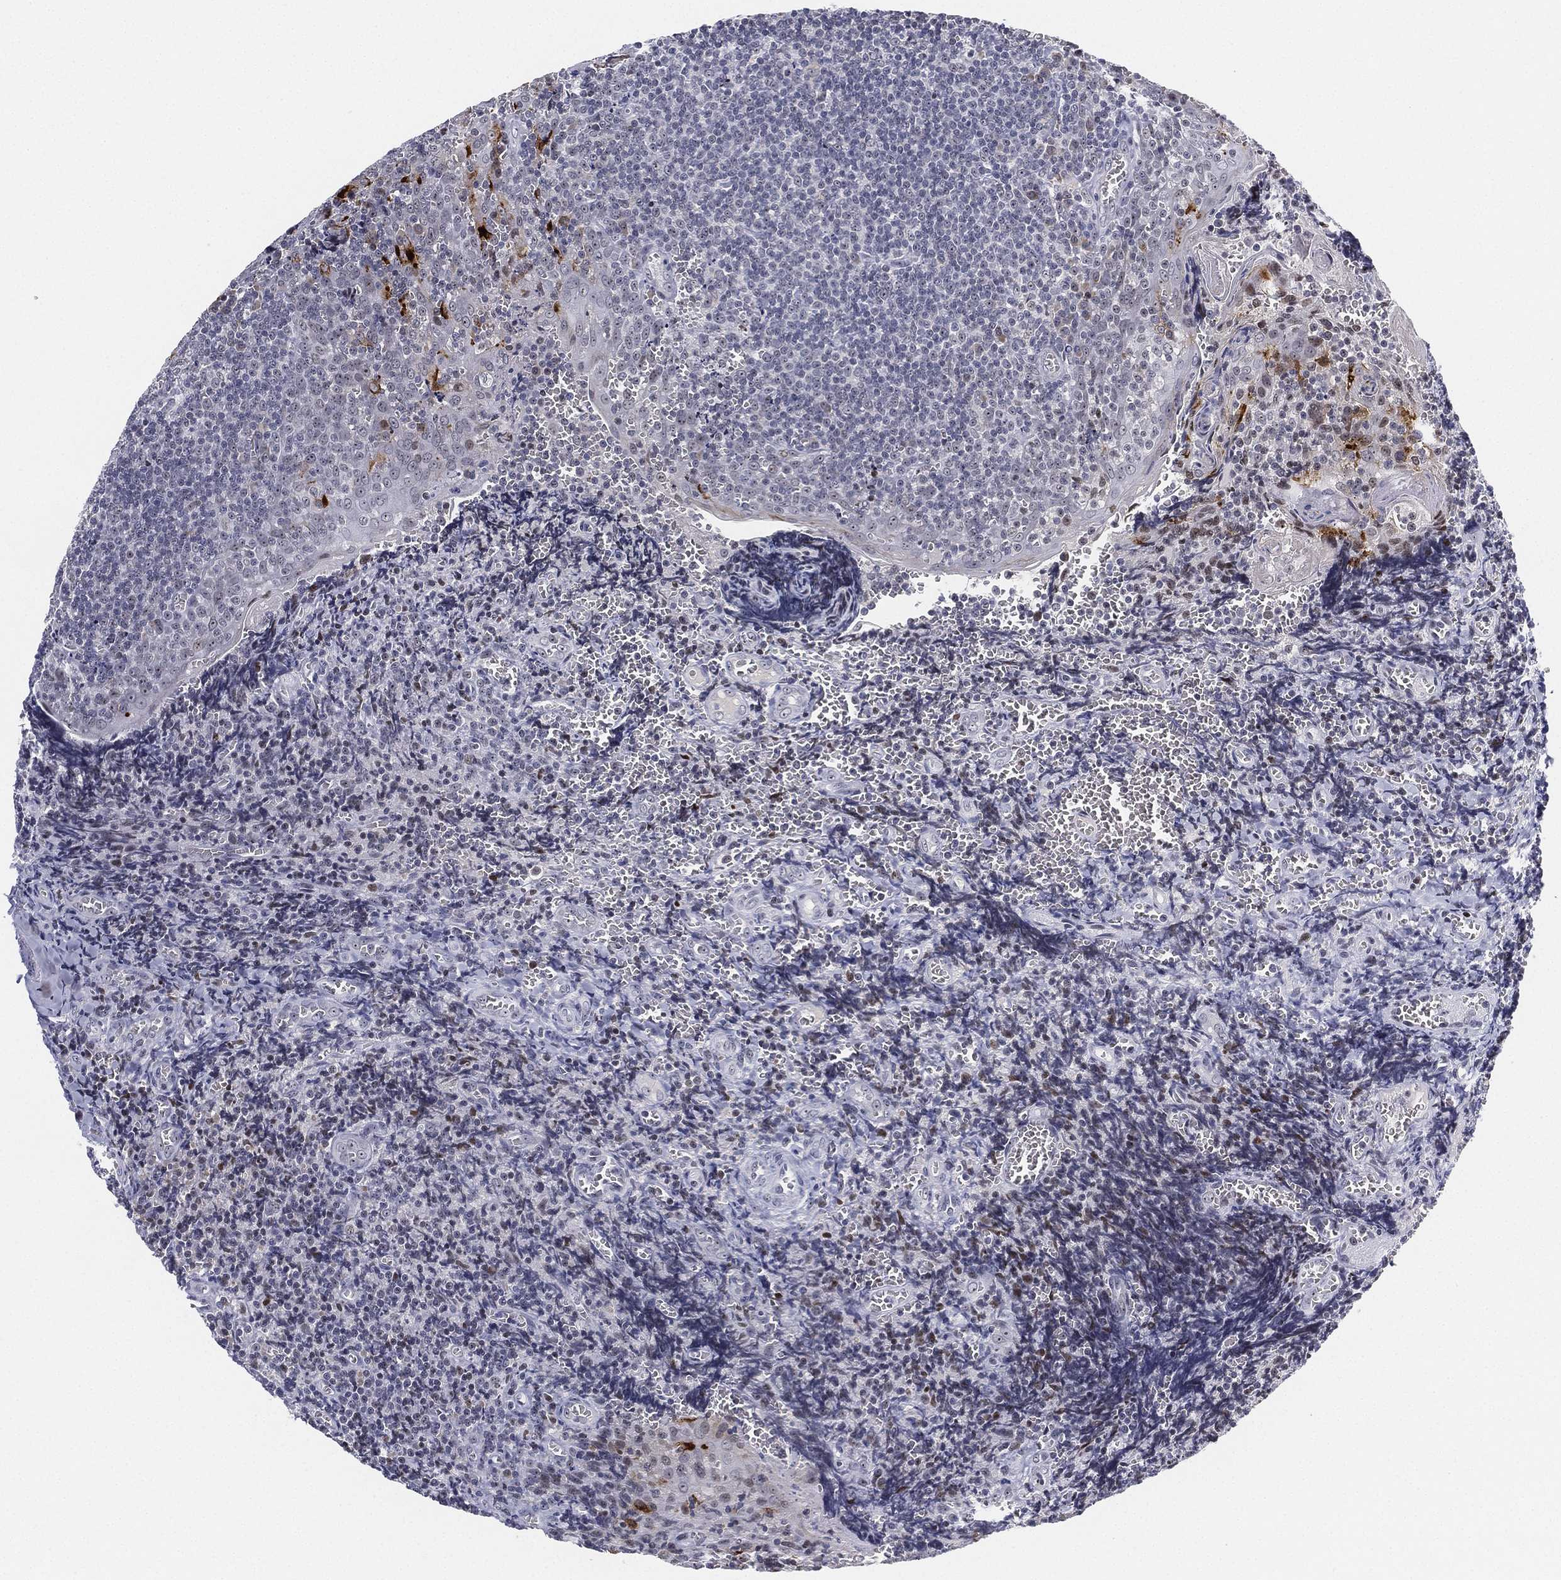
{"staining": {"intensity": "negative", "quantity": "none", "location": "none"}, "tissue": "tonsil", "cell_type": "Germinal center cells", "image_type": "normal", "snomed": [{"axis": "morphology", "description": "Normal tissue, NOS"}, {"axis": "morphology", "description": "Inflammation, NOS"}, {"axis": "topography", "description": "Tonsil"}], "caption": "The micrograph exhibits no significant staining in germinal center cells of tonsil.", "gene": "MS4A8", "patient": {"sex": "female", "age": 31}}